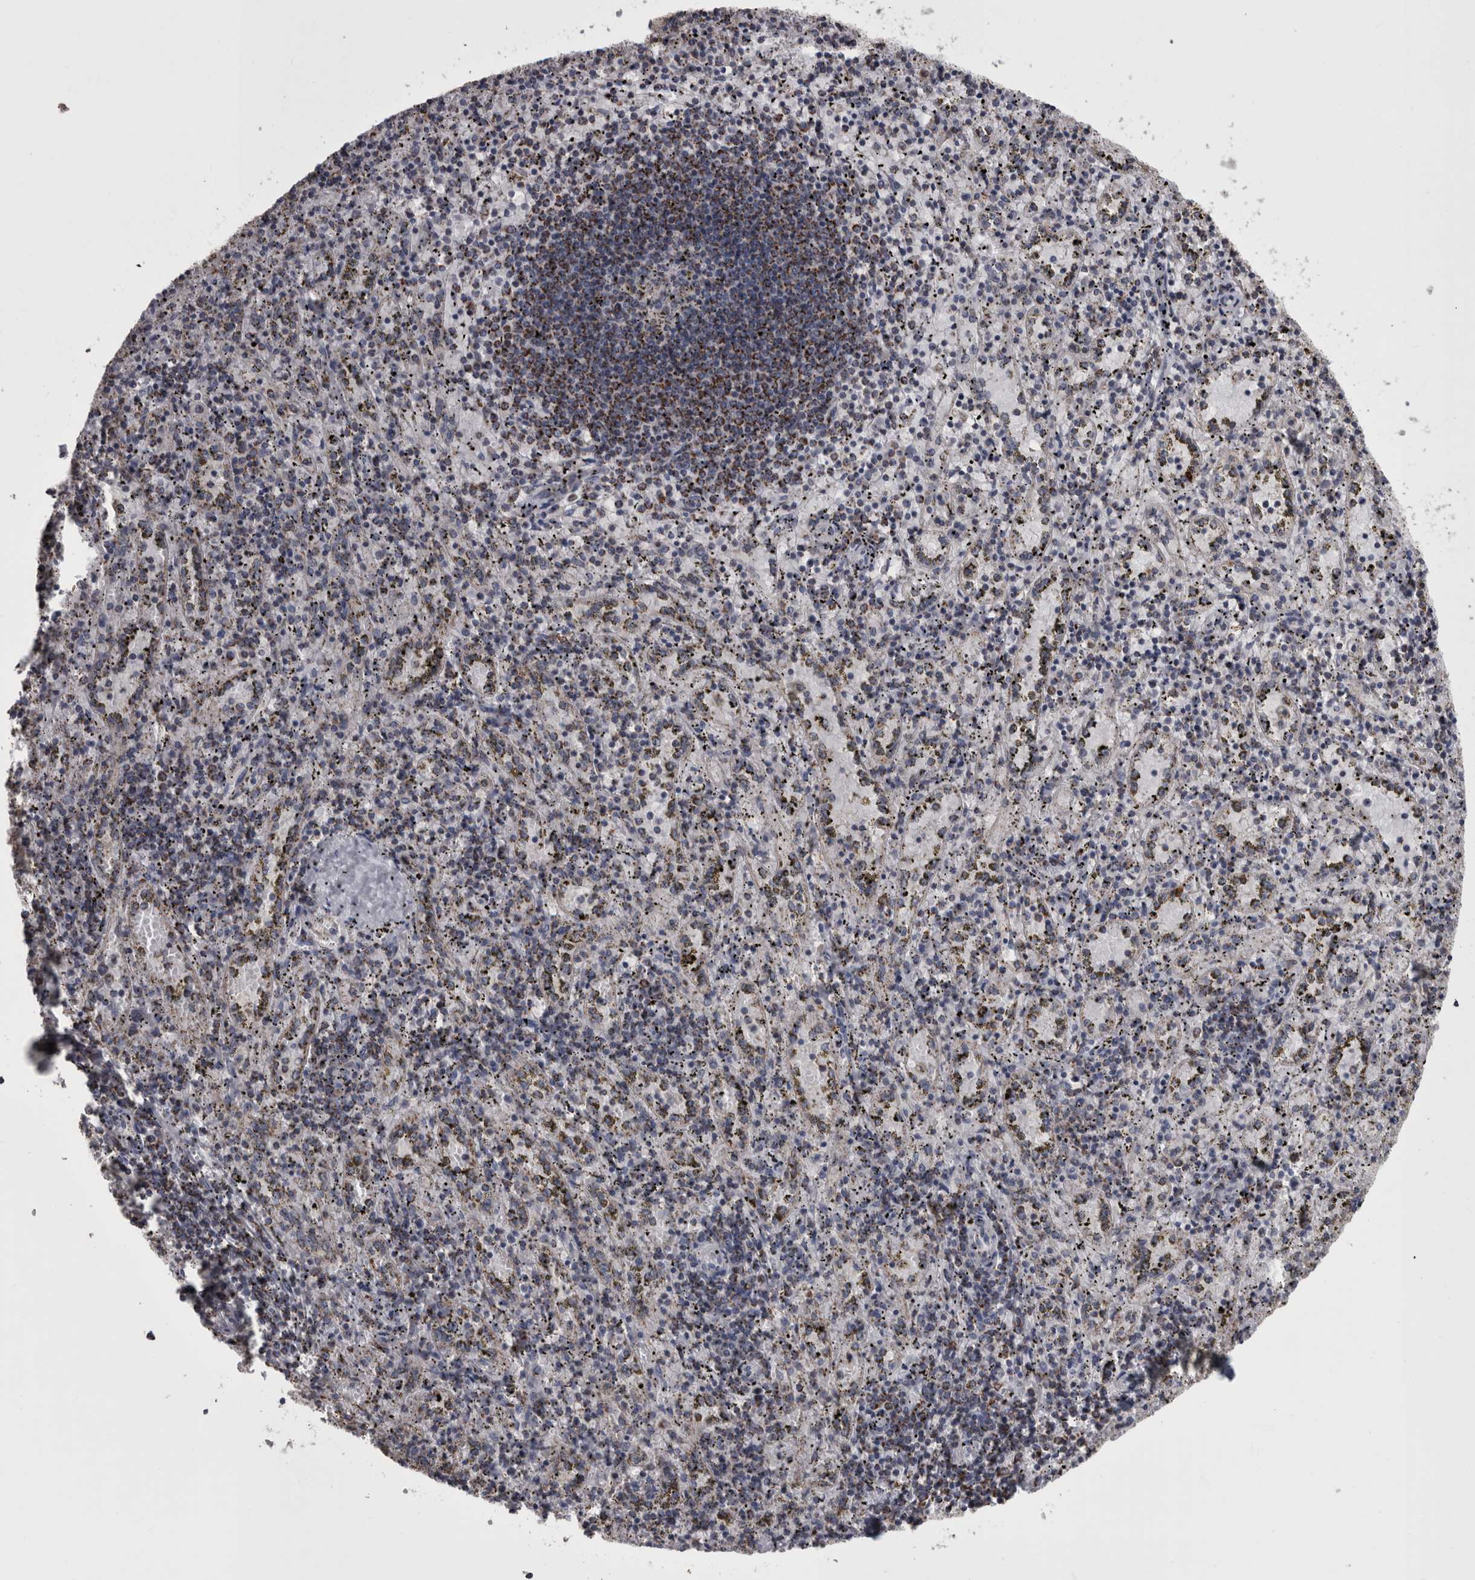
{"staining": {"intensity": "strong", "quantity": "25%-75%", "location": "cytoplasmic/membranous"}, "tissue": "spleen", "cell_type": "Cells in red pulp", "image_type": "normal", "snomed": [{"axis": "morphology", "description": "Normal tissue, NOS"}, {"axis": "topography", "description": "Spleen"}], "caption": "Protein staining of unremarkable spleen shows strong cytoplasmic/membranous staining in about 25%-75% of cells in red pulp. (DAB (3,3'-diaminobenzidine) IHC, brown staining for protein, blue staining for nuclei).", "gene": "MDH2", "patient": {"sex": "male", "age": 11}}